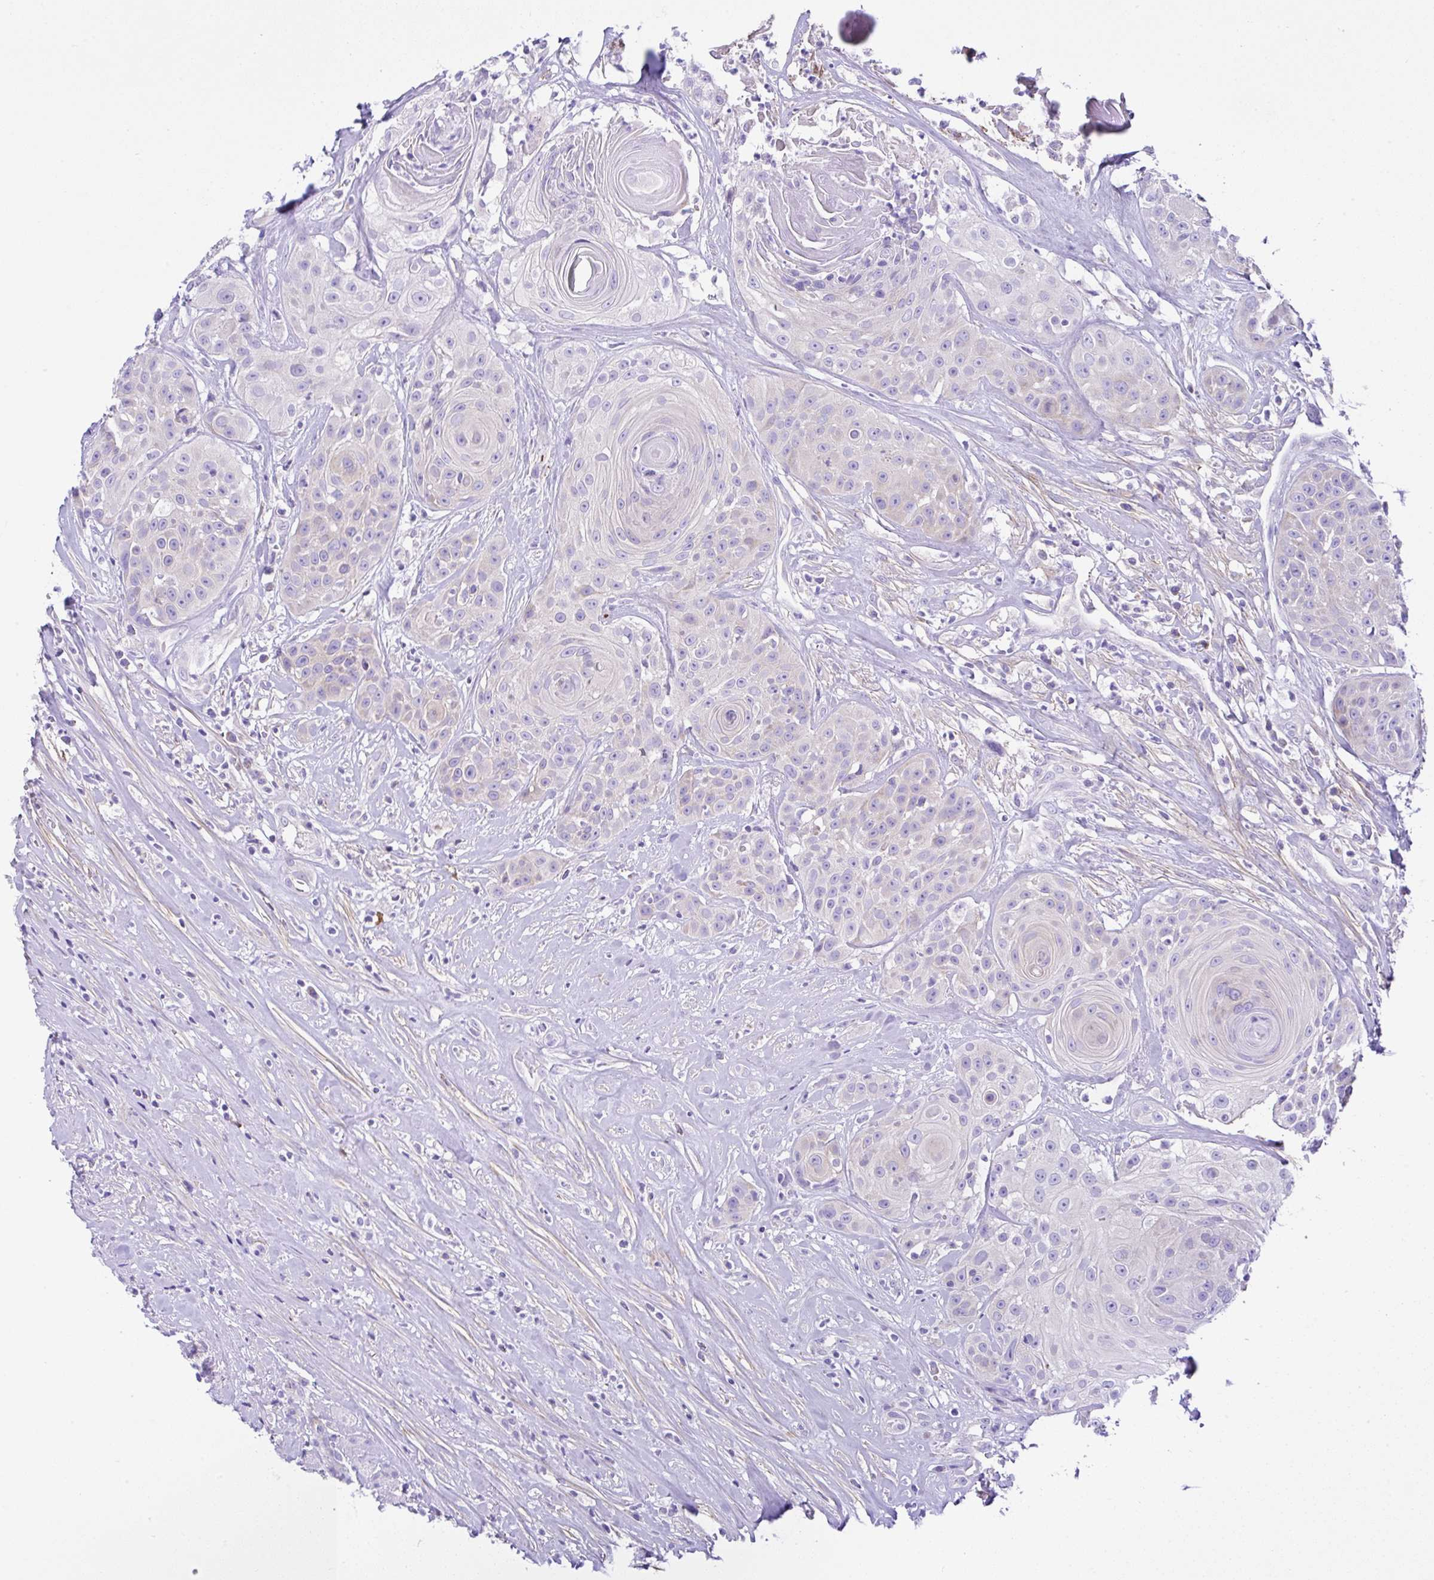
{"staining": {"intensity": "negative", "quantity": "none", "location": "none"}, "tissue": "head and neck cancer", "cell_type": "Tumor cells", "image_type": "cancer", "snomed": [{"axis": "morphology", "description": "Squamous cell carcinoma, NOS"}, {"axis": "topography", "description": "Head-Neck"}], "caption": "Photomicrograph shows no protein expression in tumor cells of head and neck cancer (squamous cell carcinoma) tissue. (DAB IHC visualized using brightfield microscopy, high magnification).", "gene": "SLC13A1", "patient": {"sex": "male", "age": 83}}